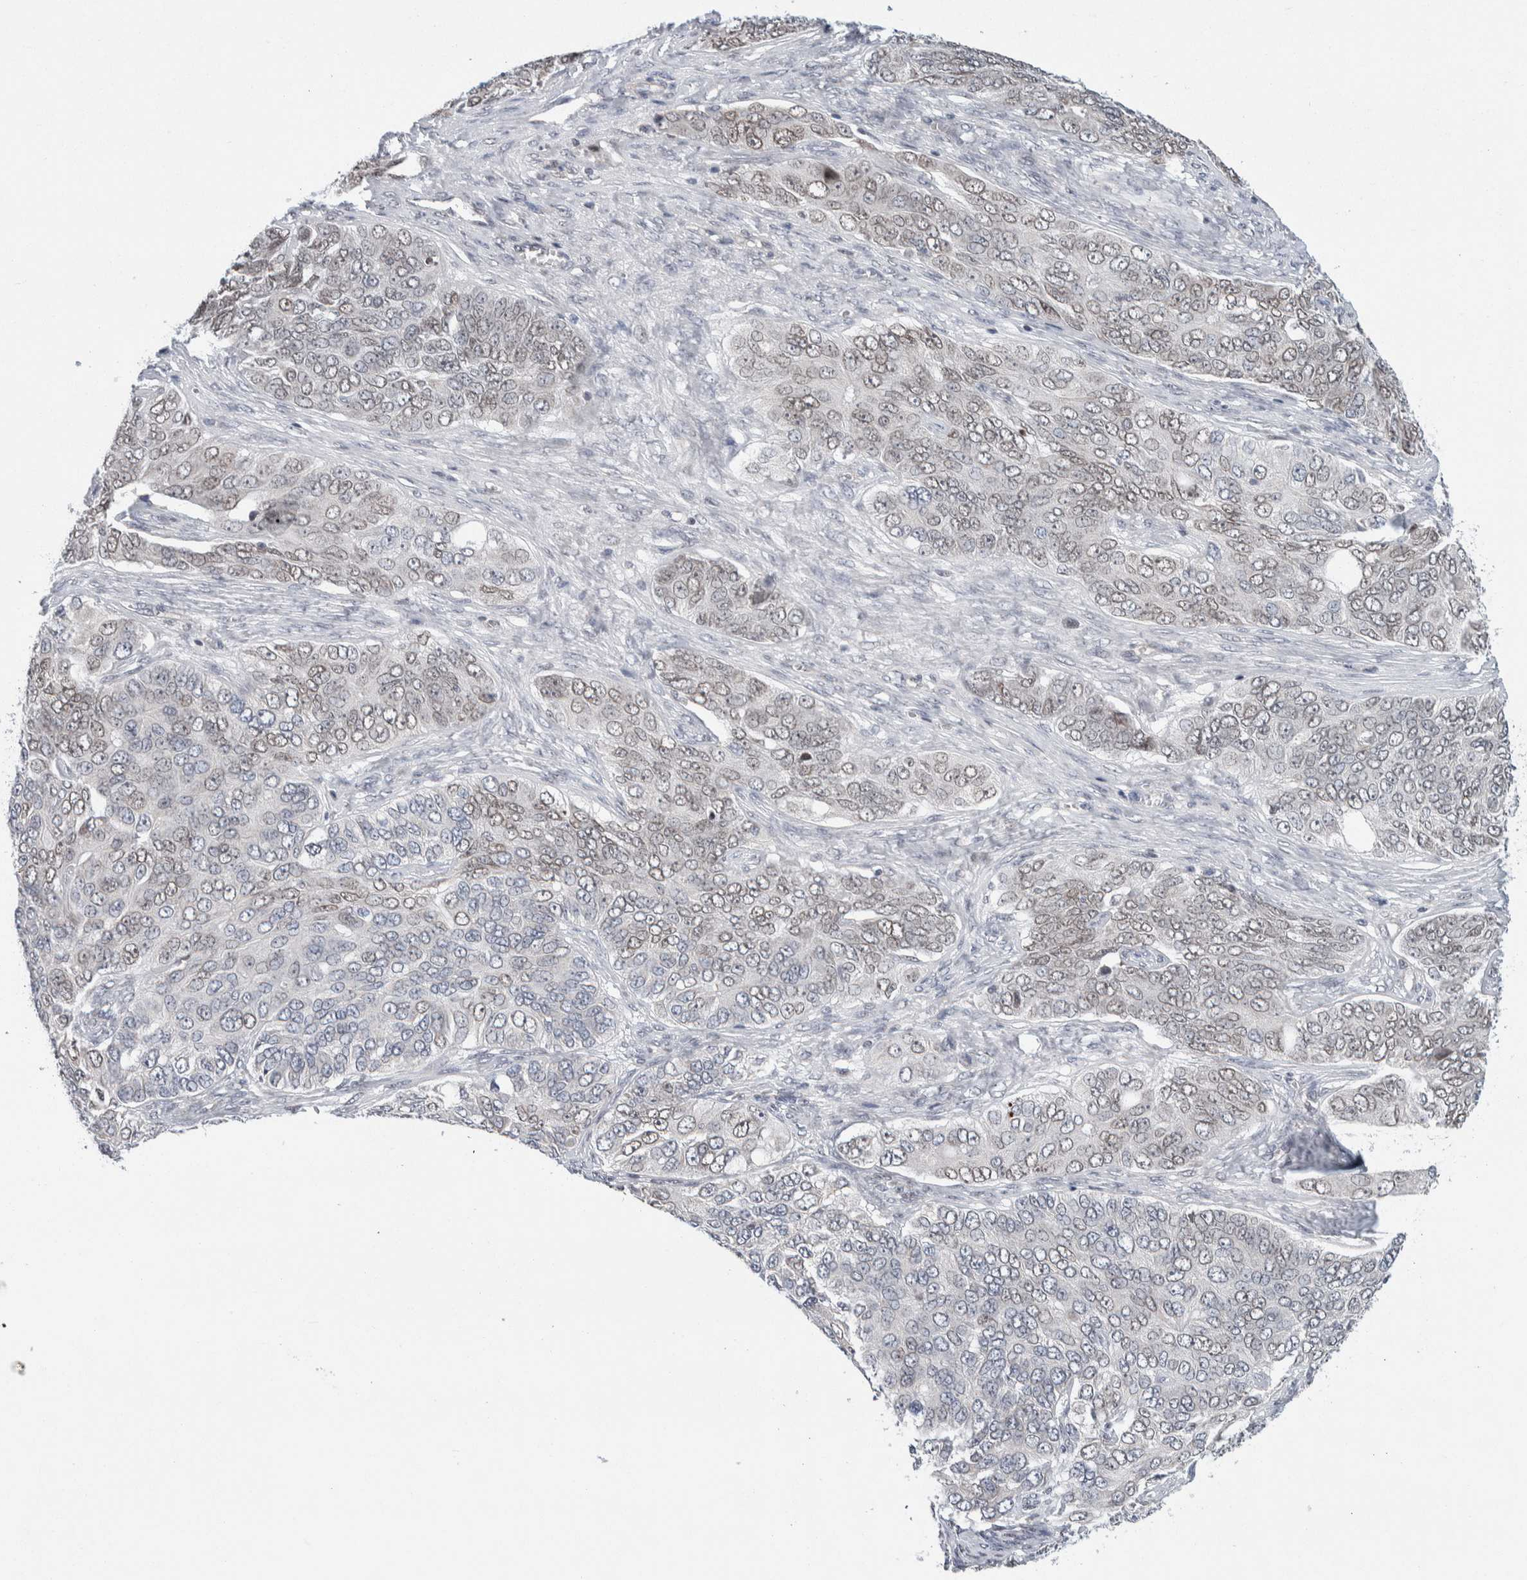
{"staining": {"intensity": "weak", "quantity": "<25%", "location": "cytoplasmic/membranous"}, "tissue": "ovarian cancer", "cell_type": "Tumor cells", "image_type": "cancer", "snomed": [{"axis": "morphology", "description": "Carcinoma, endometroid"}, {"axis": "topography", "description": "Ovary"}], "caption": "This is a image of IHC staining of ovarian cancer (endometroid carcinoma), which shows no expression in tumor cells. (DAB (3,3'-diaminobenzidine) IHC visualized using brightfield microscopy, high magnification).", "gene": "NEUROD1", "patient": {"sex": "female", "age": 51}}